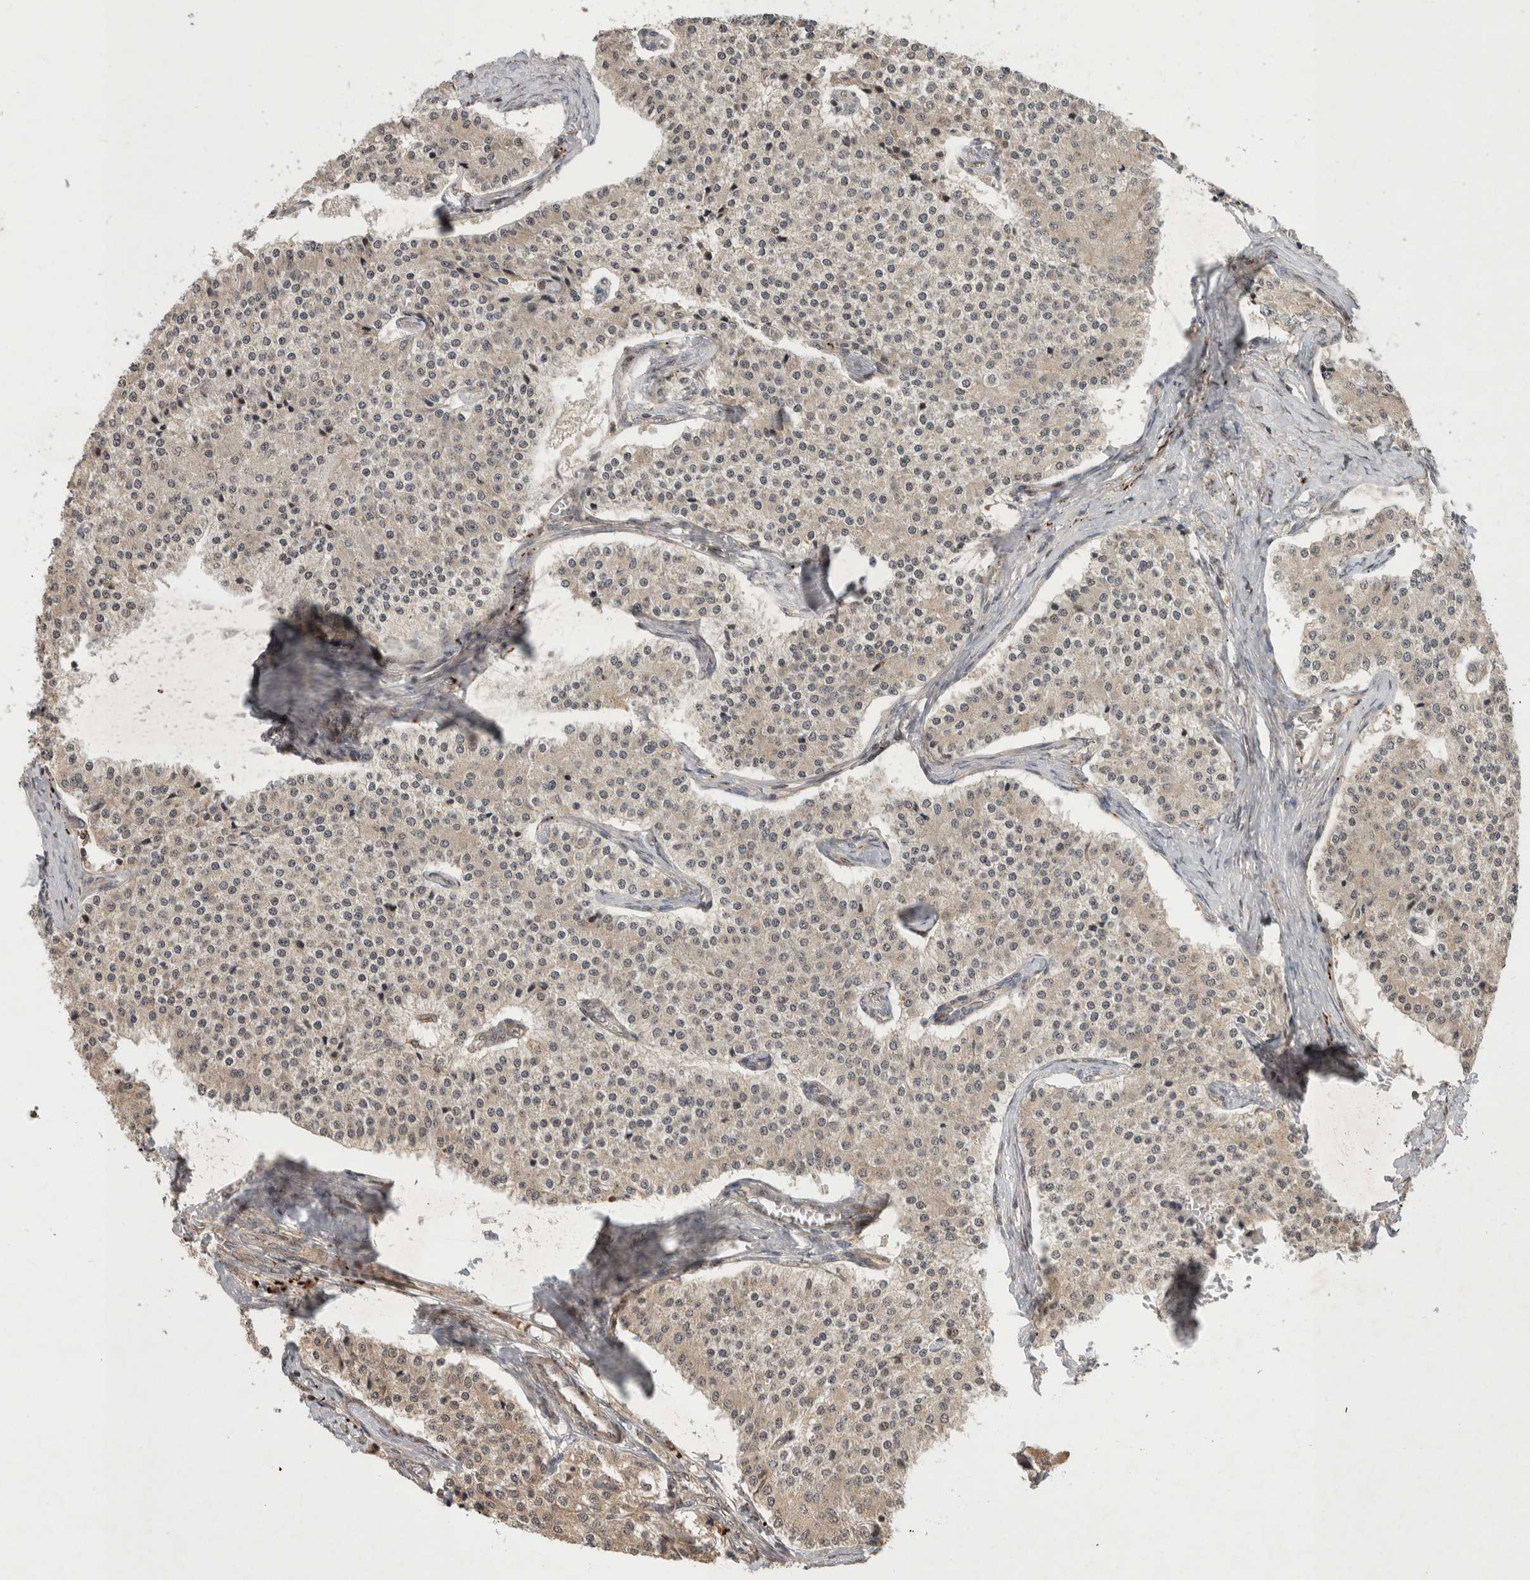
{"staining": {"intensity": "weak", "quantity": "<25%", "location": "cytoplasmic/membranous"}, "tissue": "carcinoid", "cell_type": "Tumor cells", "image_type": "cancer", "snomed": [{"axis": "morphology", "description": "Carcinoid, malignant, NOS"}, {"axis": "topography", "description": "Colon"}], "caption": "Immunohistochemical staining of carcinoid exhibits no significant expression in tumor cells. The staining was performed using DAB (3,3'-diaminobenzidine) to visualize the protein expression in brown, while the nuclei were stained in blue with hematoxylin (Magnification: 20x).", "gene": "PITPNC1", "patient": {"sex": "female", "age": 52}}